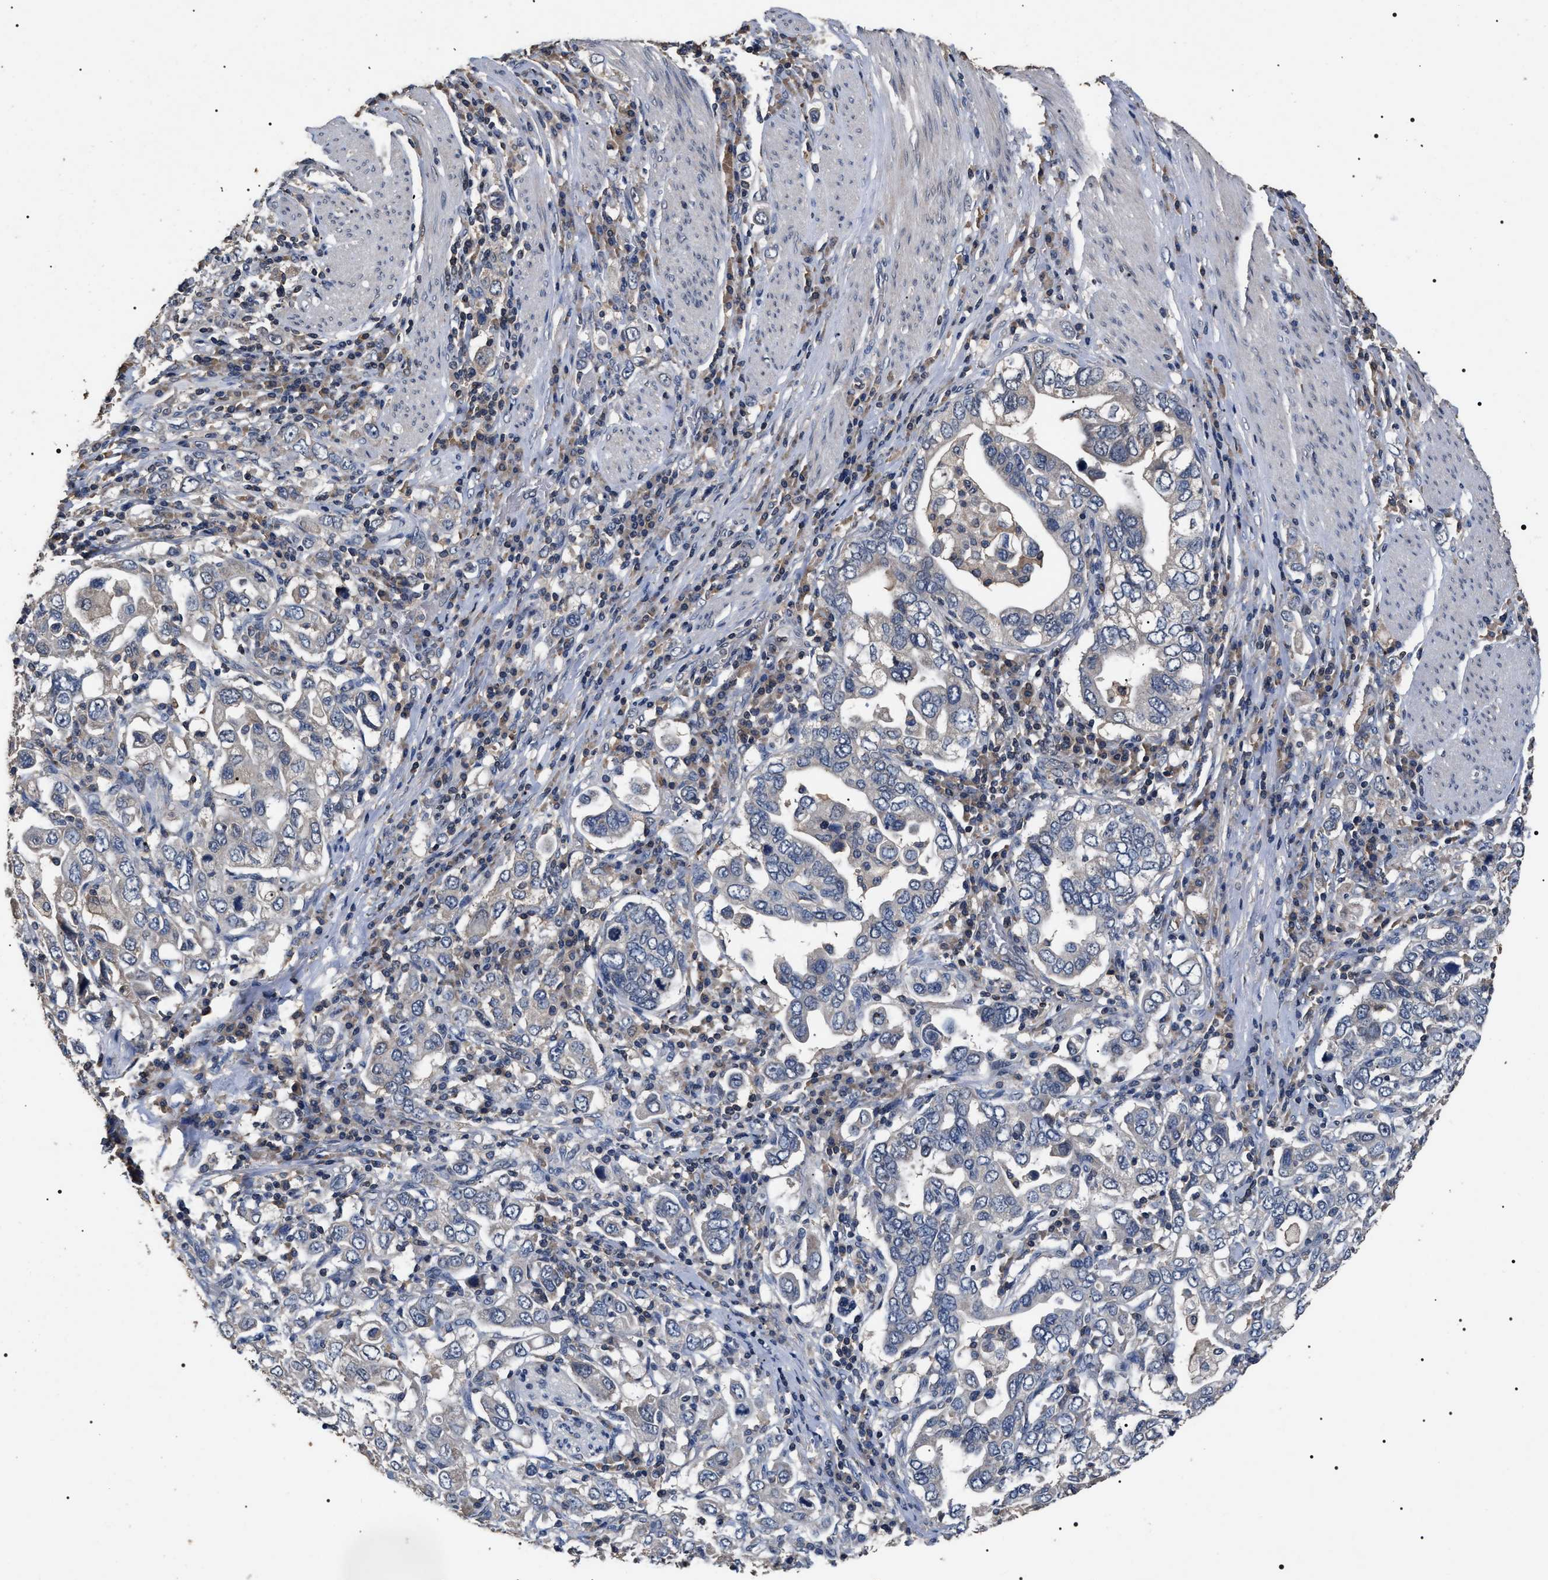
{"staining": {"intensity": "weak", "quantity": "<25%", "location": "cytoplasmic/membranous"}, "tissue": "stomach cancer", "cell_type": "Tumor cells", "image_type": "cancer", "snomed": [{"axis": "morphology", "description": "Adenocarcinoma, NOS"}, {"axis": "topography", "description": "Stomach, upper"}], "caption": "Immunohistochemical staining of human stomach adenocarcinoma displays no significant expression in tumor cells.", "gene": "UPF3A", "patient": {"sex": "male", "age": 62}}